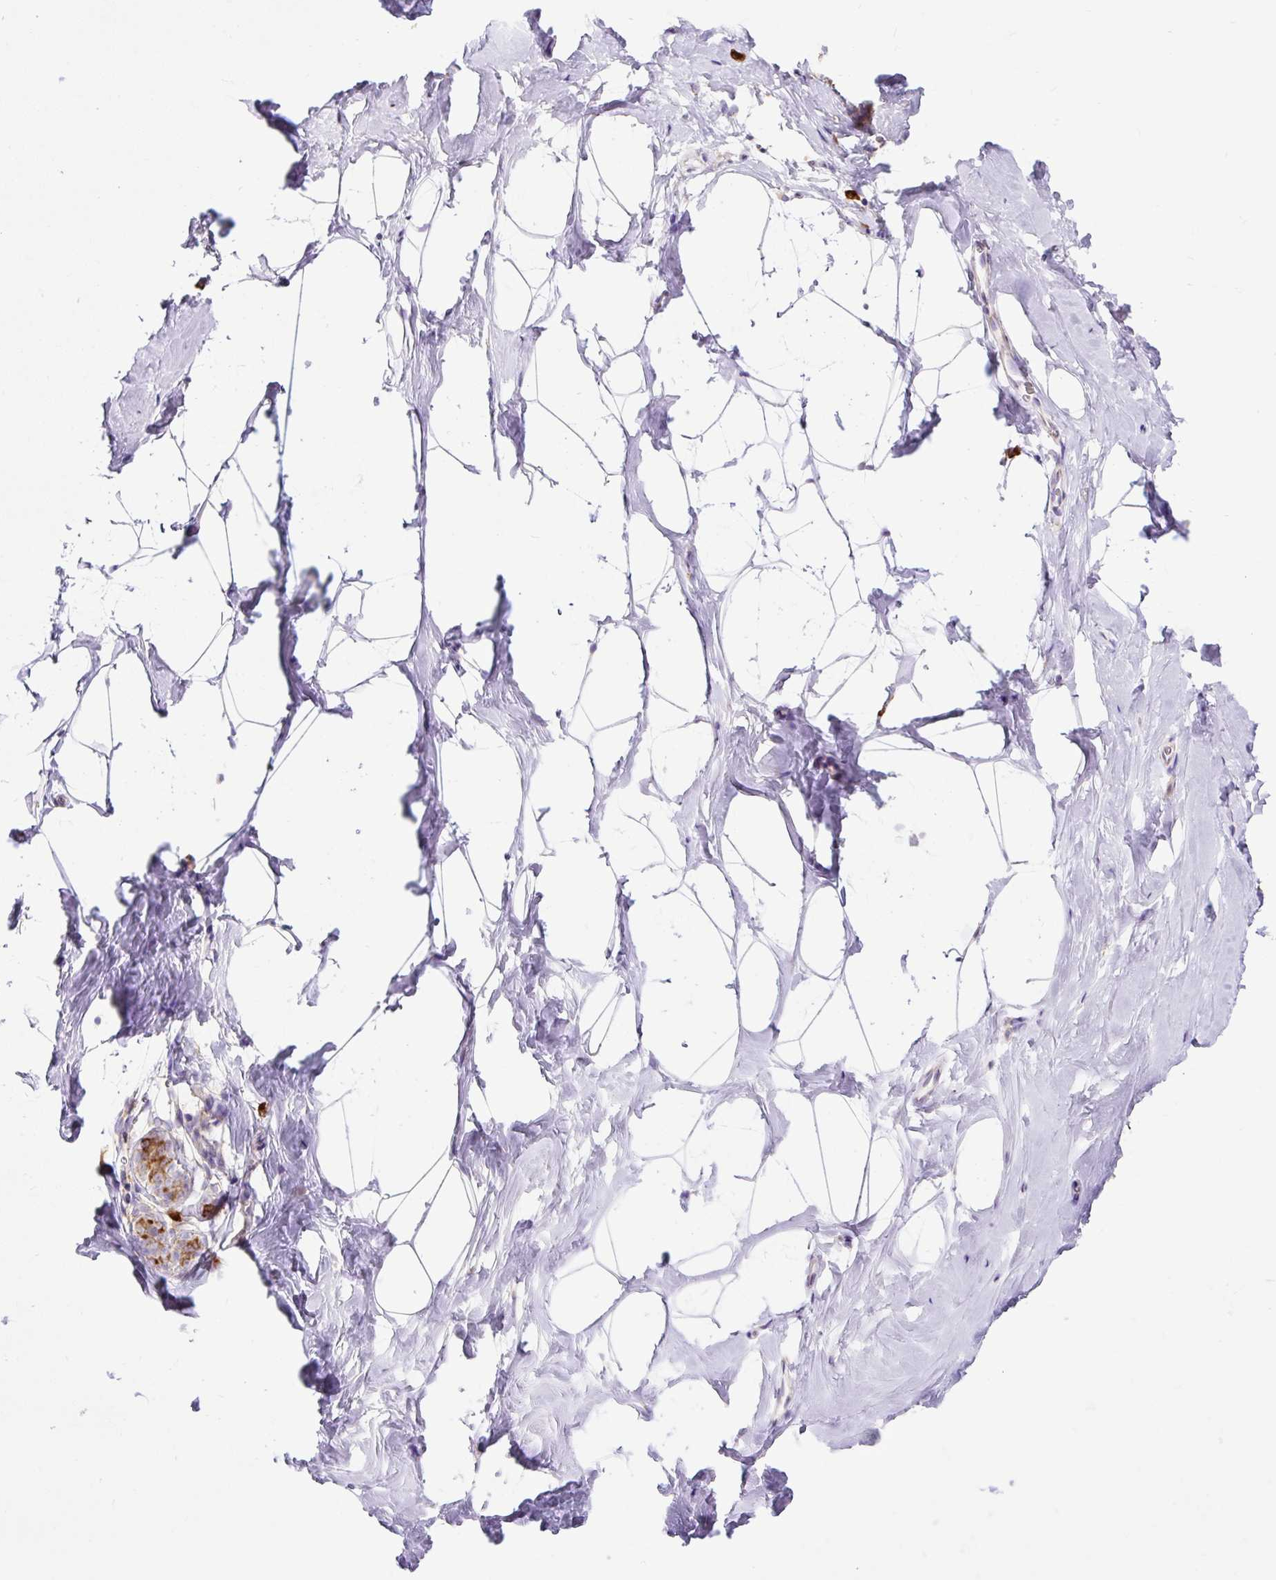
{"staining": {"intensity": "negative", "quantity": "none", "location": "none"}, "tissue": "breast", "cell_type": "Adipocytes", "image_type": "normal", "snomed": [{"axis": "morphology", "description": "Normal tissue, NOS"}, {"axis": "topography", "description": "Breast"}], "caption": "Immunohistochemical staining of unremarkable breast exhibits no significant staining in adipocytes.", "gene": "DDOST", "patient": {"sex": "female", "age": 32}}